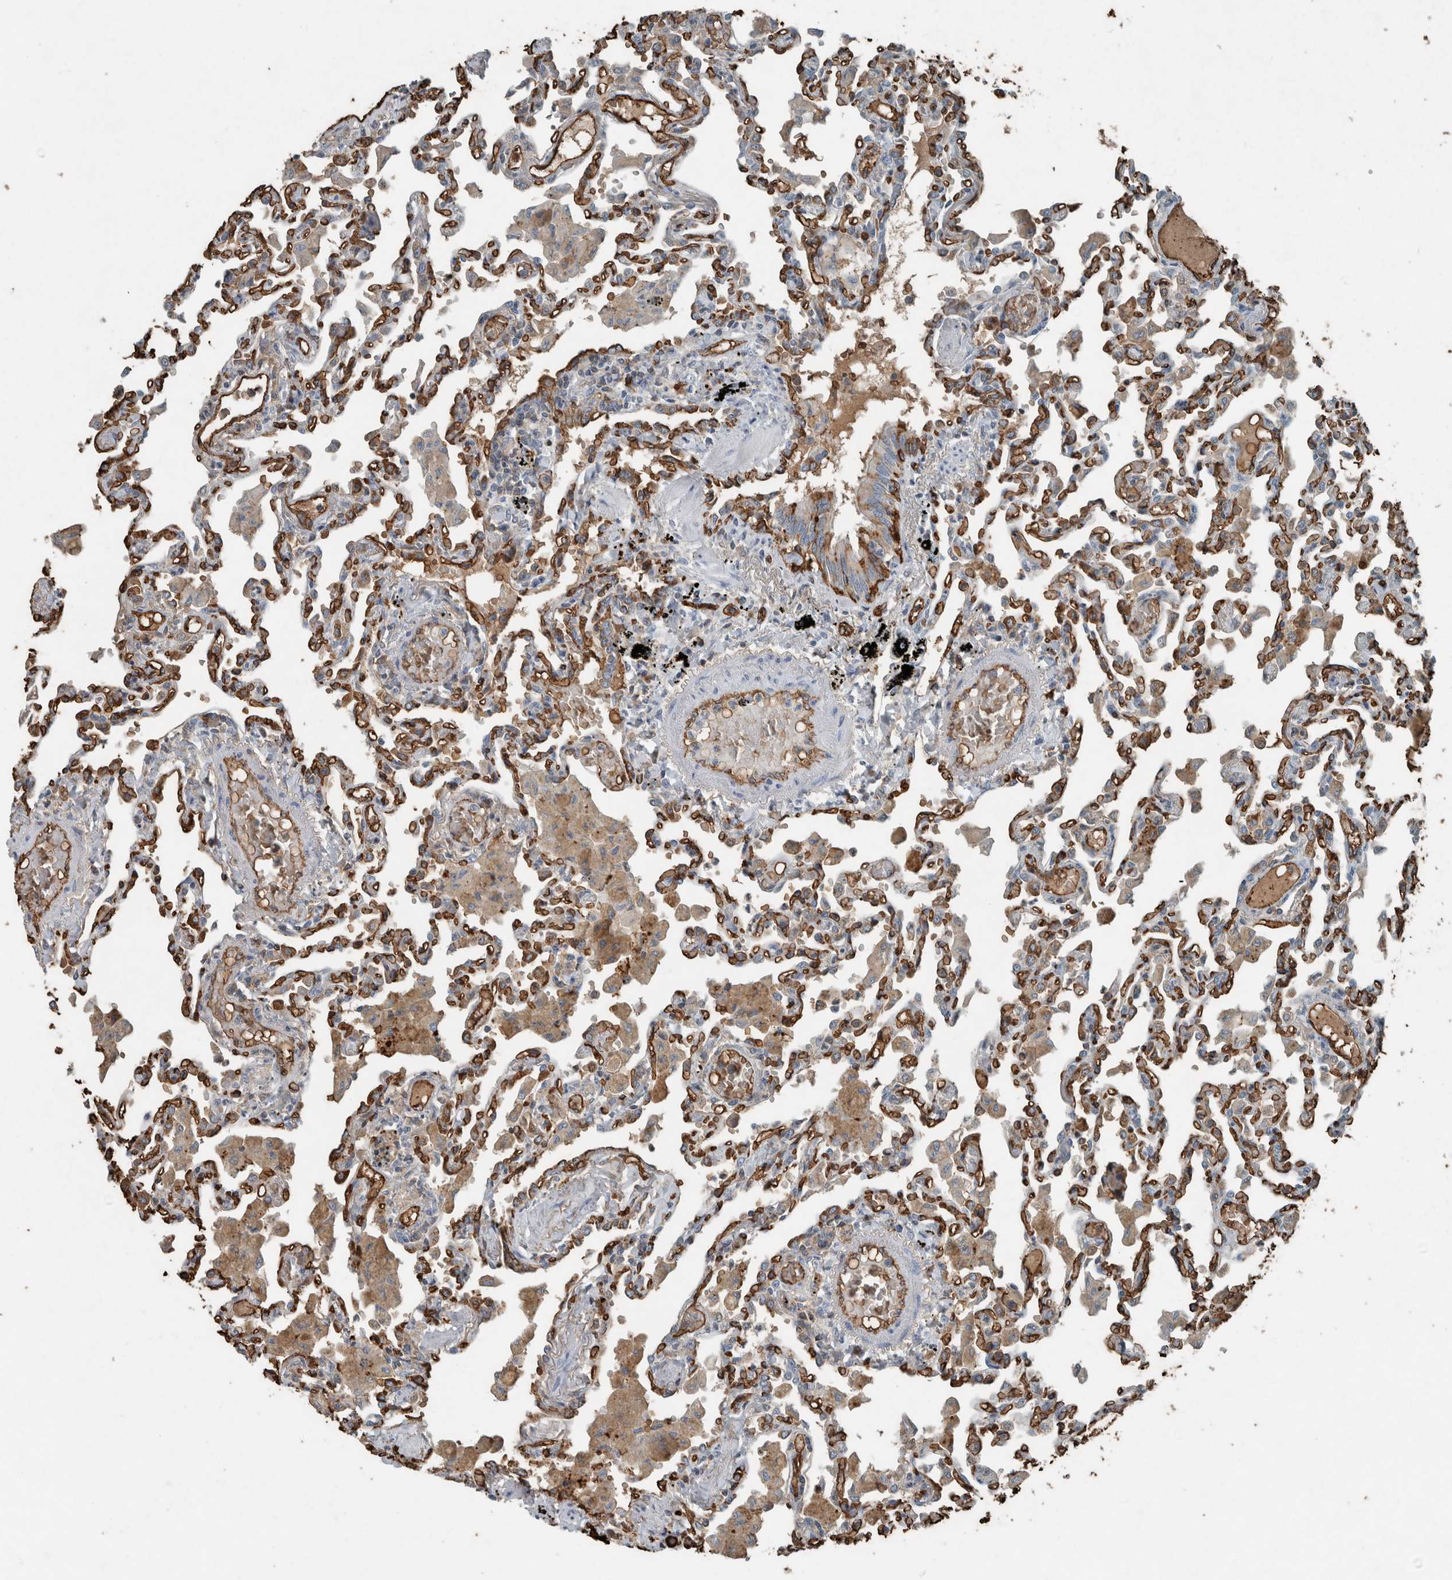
{"staining": {"intensity": "moderate", "quantity": ">75%", "location": "cytoplasmic/membranous"}, "tissue": "lung", "cell_type": "Alveolar cells", "image_type": "normal", "snomed": [{"axis": "morphology", "description": "Normal tissue, NOS"}, {"axis": "topography", "description": "Bronchus"}, {"axis": "topography", "description": "Lung"}], "caption": "Benign lung displays moderate cytoplasmic/membranous expression in approximately >75% of alveolar cells, visualized by immunohistochemistry.", "gene": "LBP", "patient": {"sex": "female", "age": 49}}